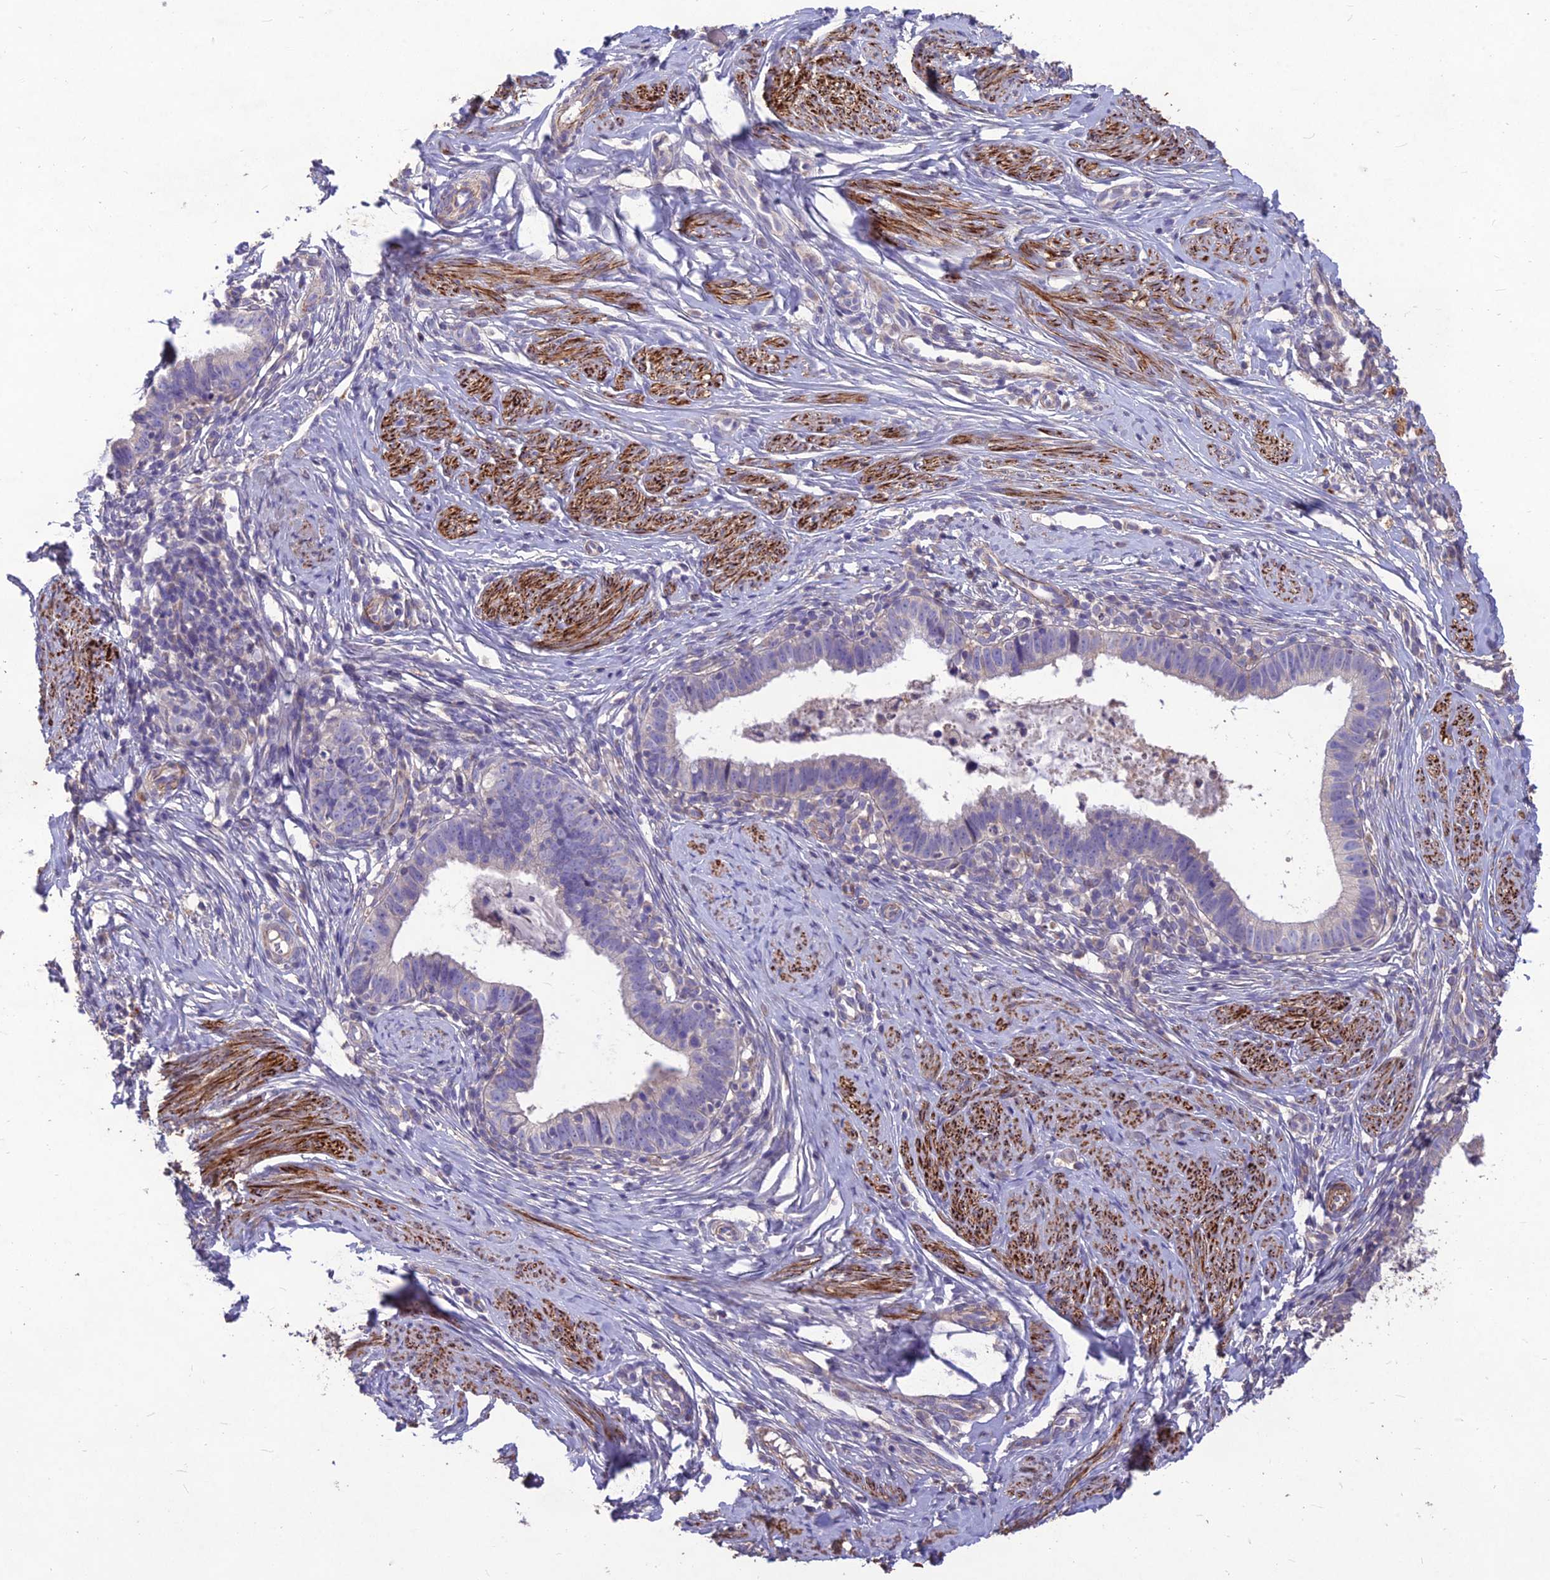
{"staining": {"intensity": "negative", "quantity": "none", "location": "none"}, "tissue": "cervical cancer", "cell_type": "Tumor cells", "image_type": "cancer", "snomed": [{"axis": "morphology", "description": "Adenocarcinoma, NOS"}, {"axis": "topography", "description": "Cervix"}], "caption": "Image shows no protein expression in tumor cells of adenocarcinoma (cervical) tissue.", "gene": "CLUH", "patient": {"sex": "female", "age": 36}}